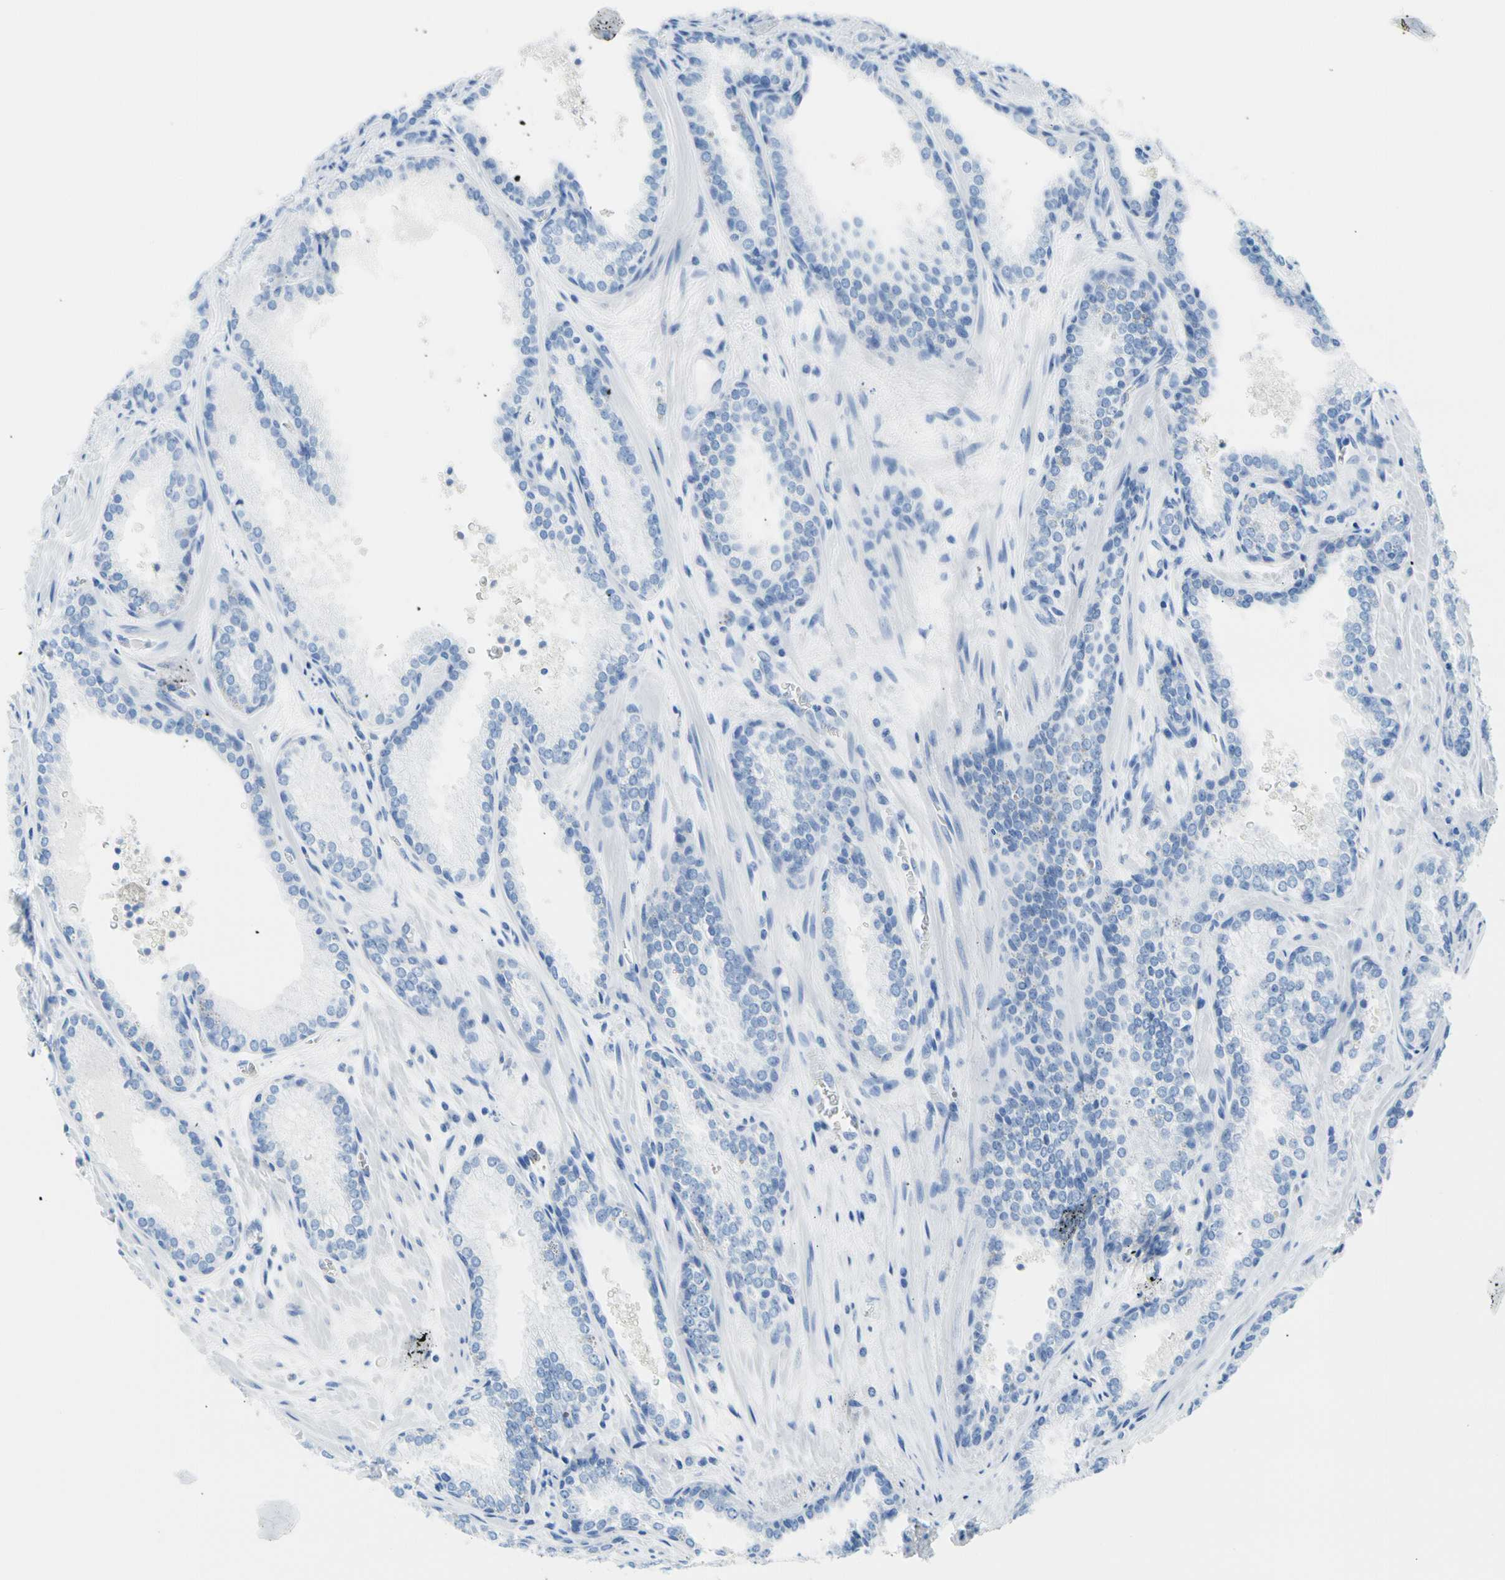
{"staining": {"intensity": "negative", "quantity": "none", "location": "none"}, "tissue": "prostate cancer", "cell_type": "Tumor cells", "image_type": "cancer", "snomed": [{"axis": "morphology", "description": "Adenocarcinoma, Low grade"}, {"axis": "topography", "description": "Prostate"}], "caption": "The histopathology image demonstrates no significant expression in tumor cells of prostate cancer (adenocarcinoma (low-grade)).", "gene": "CEL", "patient": {"sex": "male", "age": 60}}